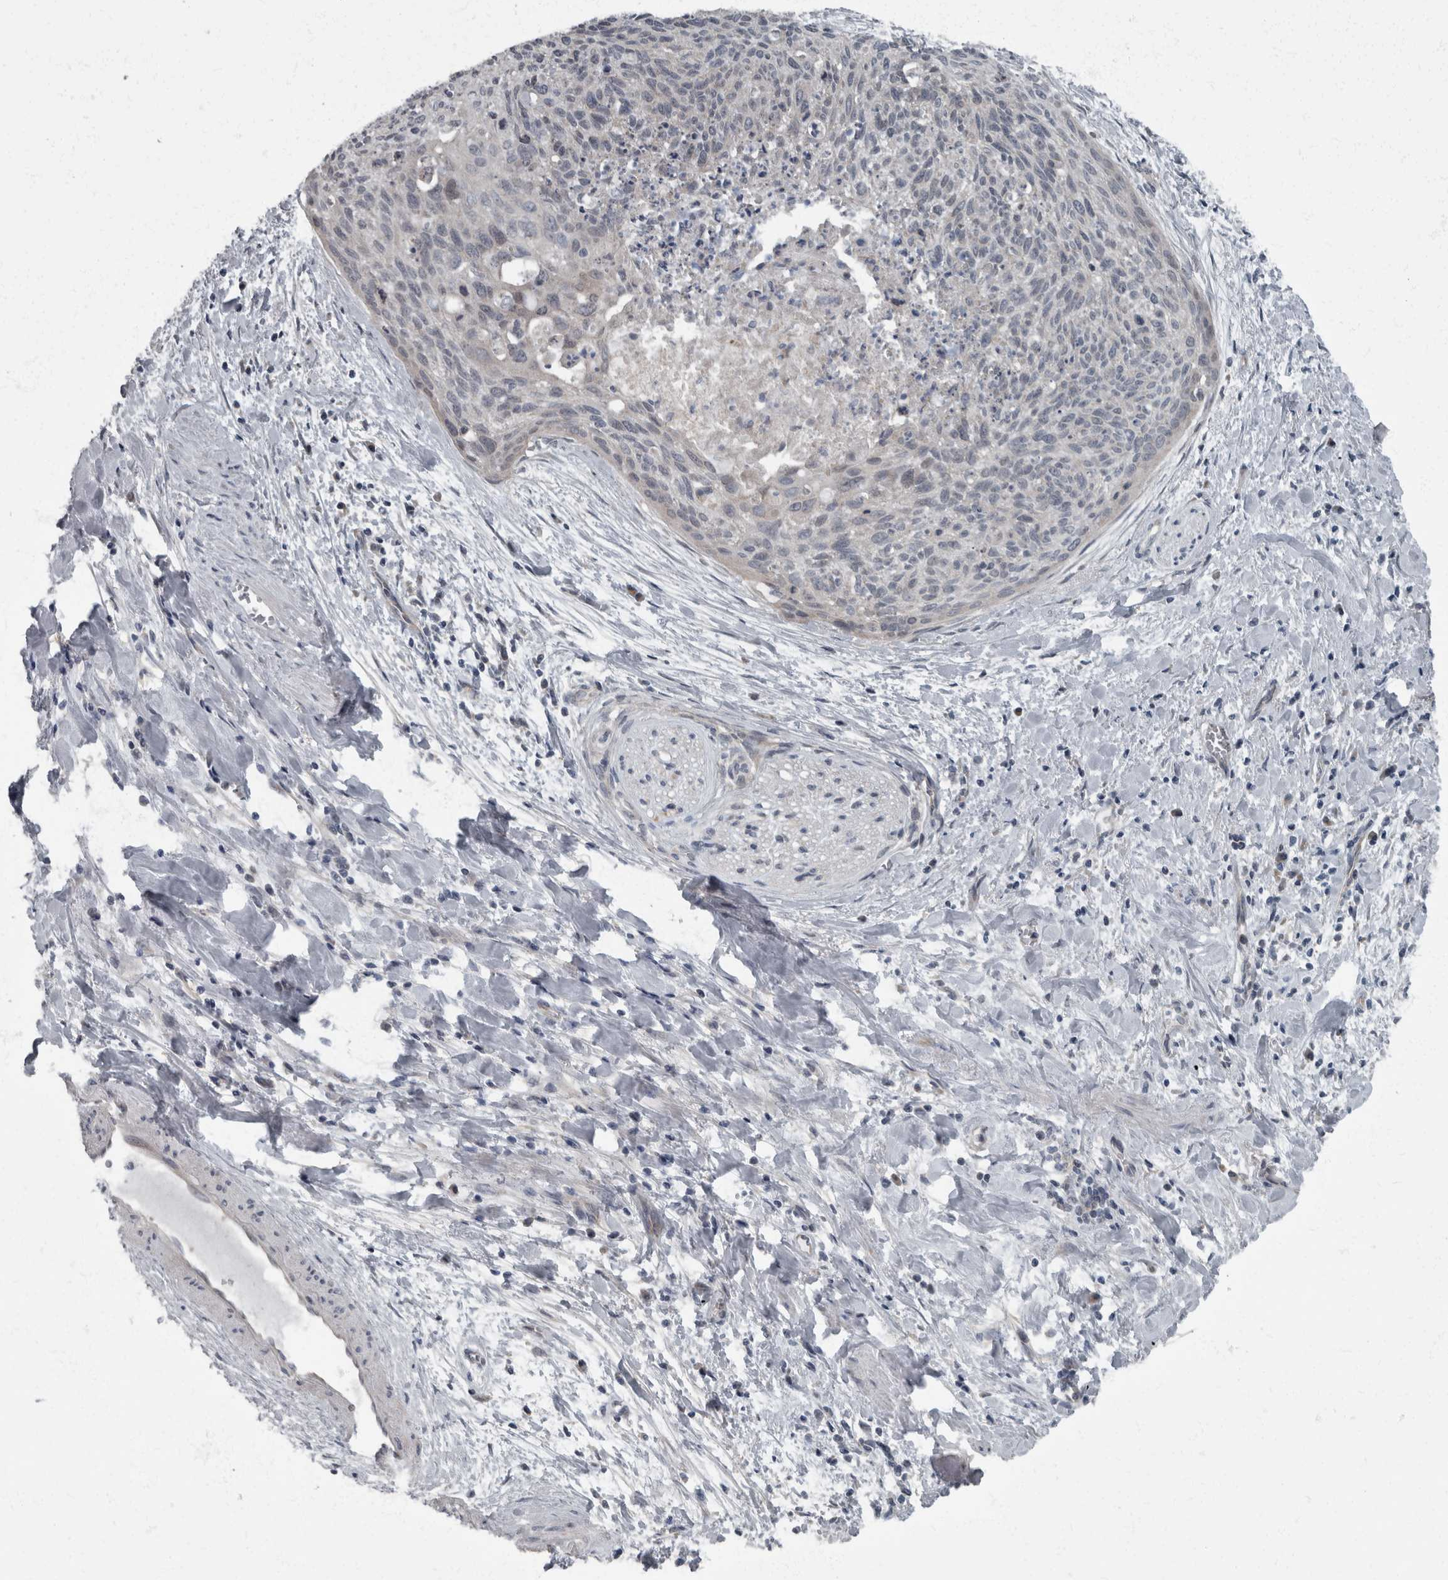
{"staining": {"intensity": "negative", "quantity": "none", "location": "none"}, "tissue": "cervical cancer", "cell_type": "Tumor cells", "image_type": "cancer", "snomed": [{"axis": "morphology", "description": "Squamous cell carcinoma, NOS"}, {"axis": "topography", "description": "Cervix"}], "caption": "The immunohistochemistry micrograph has no significant expression in tumor cells of cervical squamous cell carcinoma tissue.", "gene": "RABGGTB", "patient": {"sex": "female", "age": 55}}